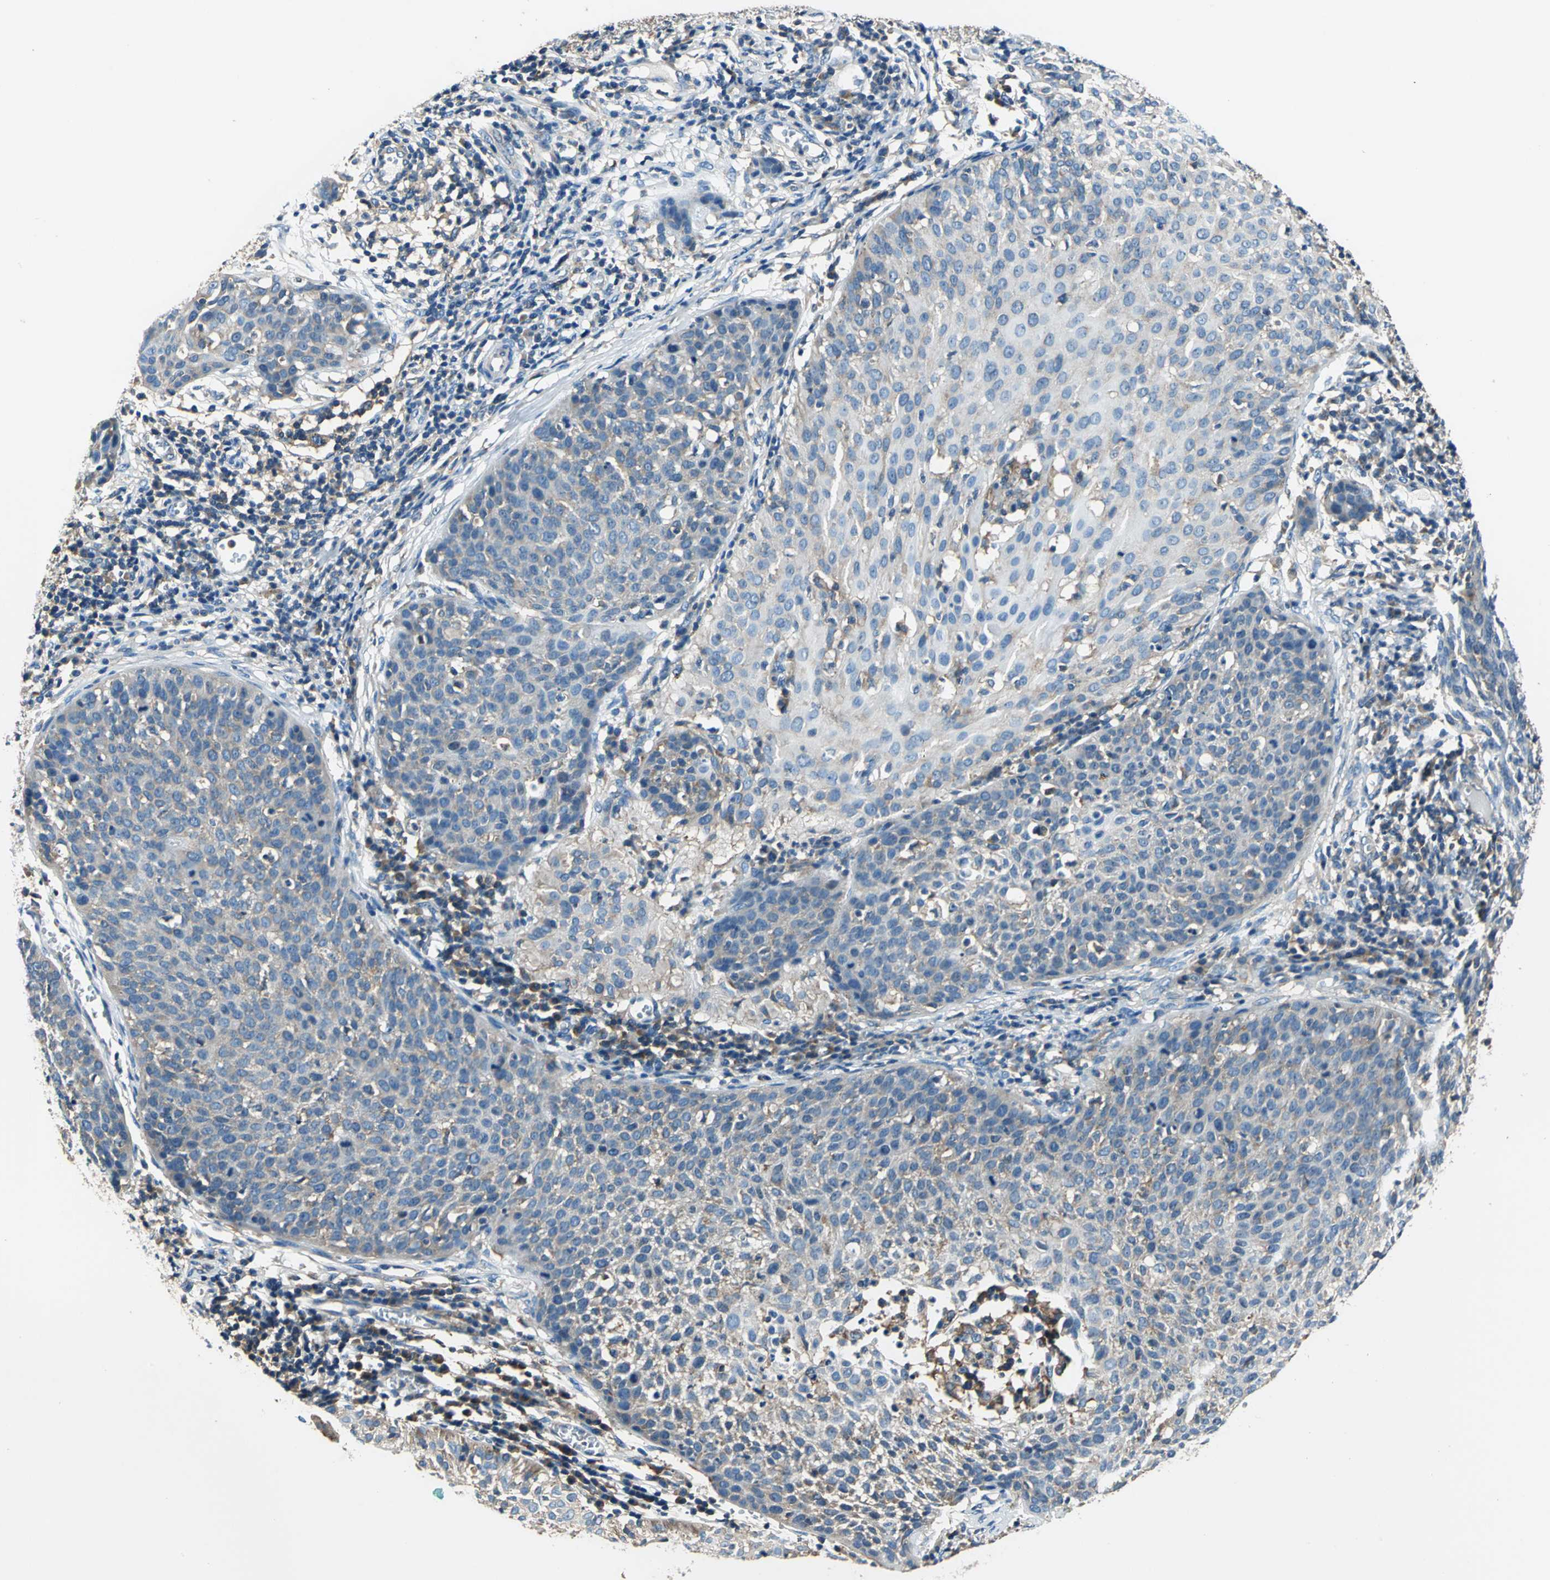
{"staining": {"intensity": "weak", "quantity": "25%-75%", "location": "cytoplasmic/membranous"}, "tissue": "cervical cancer", "cell_type": "Tumor cells", "image_type": "cancer", "snomed": [{"axis": "morphology", "description": "Squamous cell carcinoma, NOS"}, {"axis": "topography", "description": "Cervix"}], "caption": "Cervical cancer (squamous cell carcinoma) stained for a protein exhibits weak cytoplasmic/membranous positivity in tumor cells.", "gene": "DDX3Y", "patient": {"sex": "female", "age": 38}}